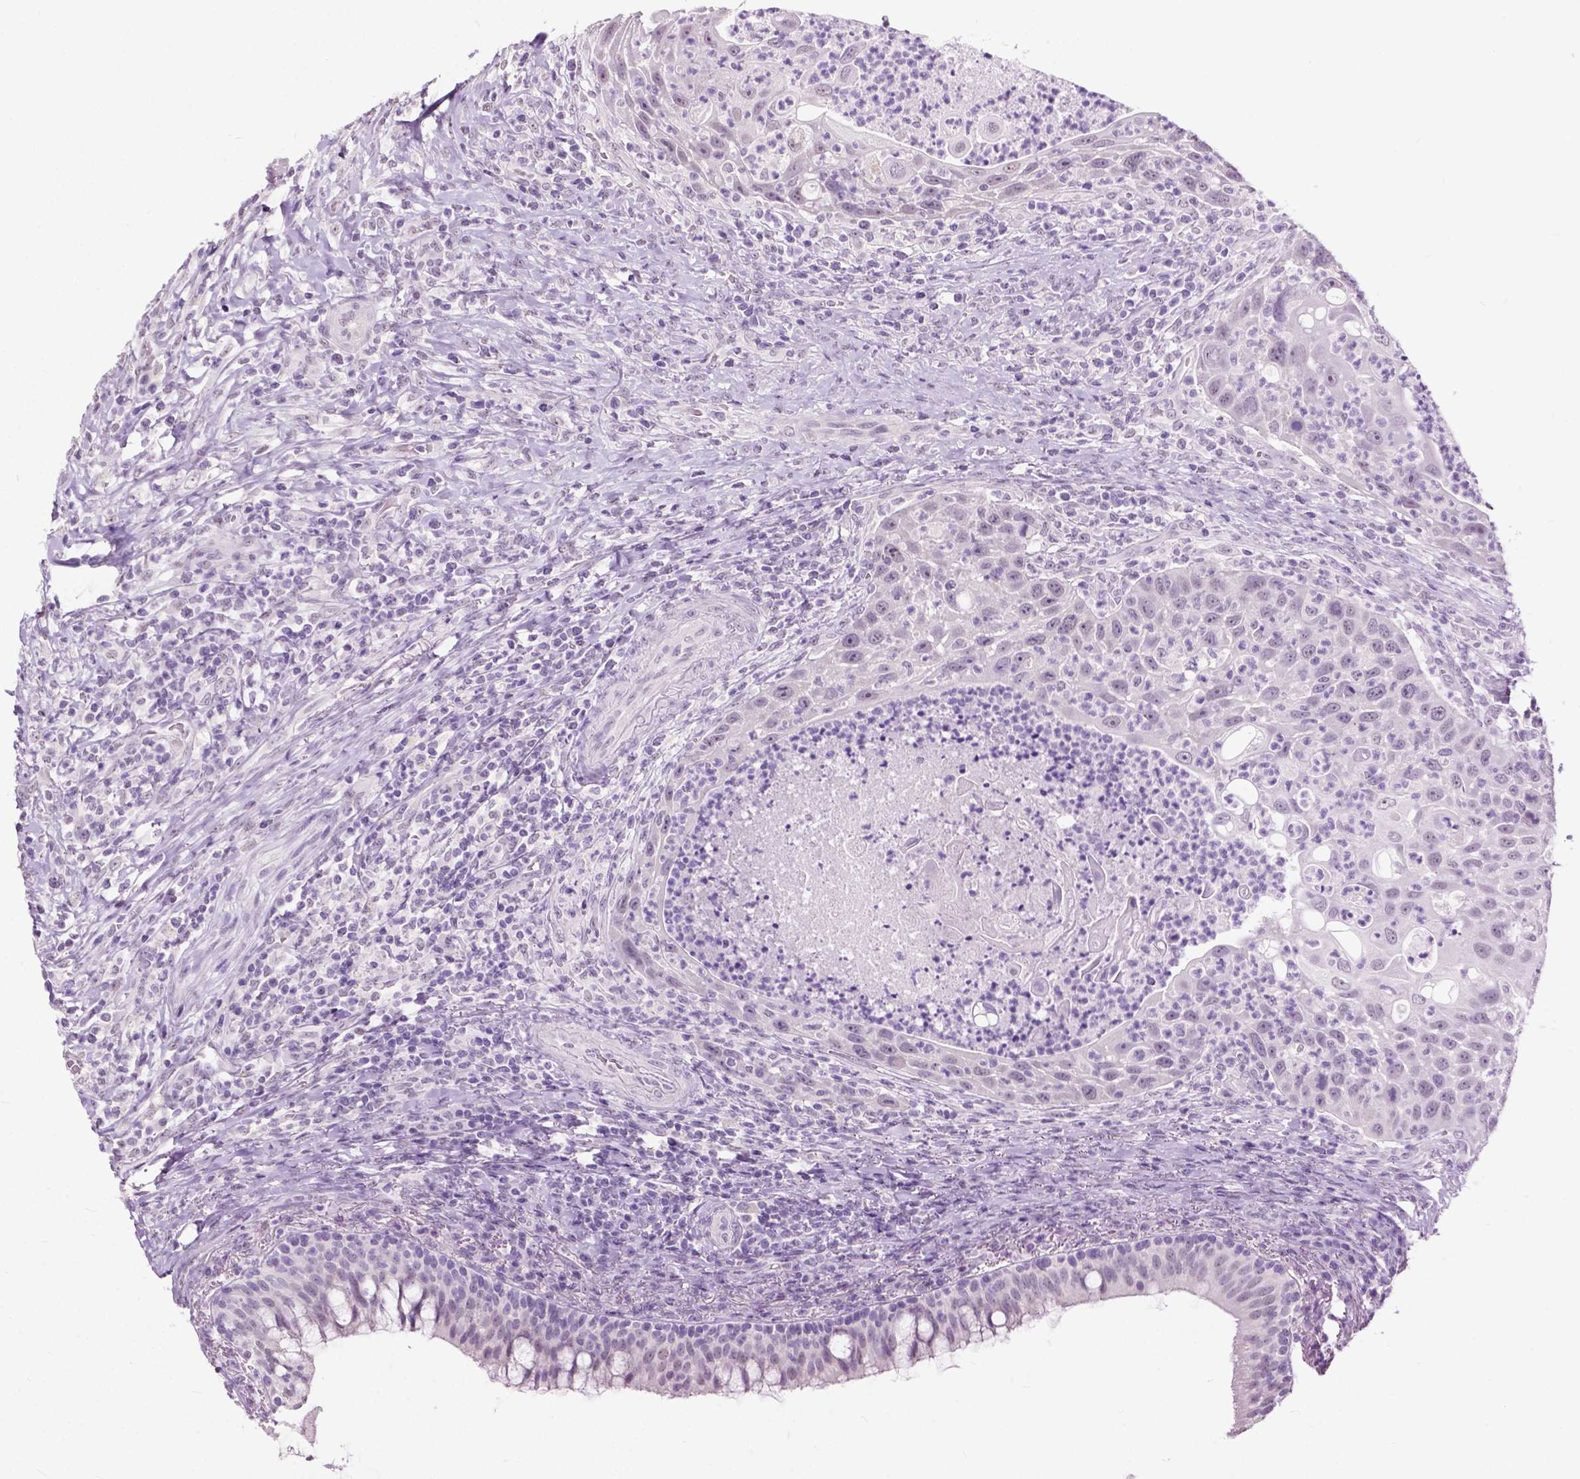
{"staining": {"intensity": "negative", "quantity": "none", "location": "none"}, "tissue": "head and neck cancer", "cell_type": "Tumor cells", "image_type": "cancer", "snomed": [{"axis": "morphology", "description": "Squamous cell carcinoma, NOS"}, {"axis": "topography", "description": "Head-Neck"}], "caption": "A micrograph of head and neck cancer (squamous cell carcinoma) stained for a protein reveals no brown staining in tumor cells.", "gene": "GPR37L1", "patient": {"sex": "male", "age": 69}}